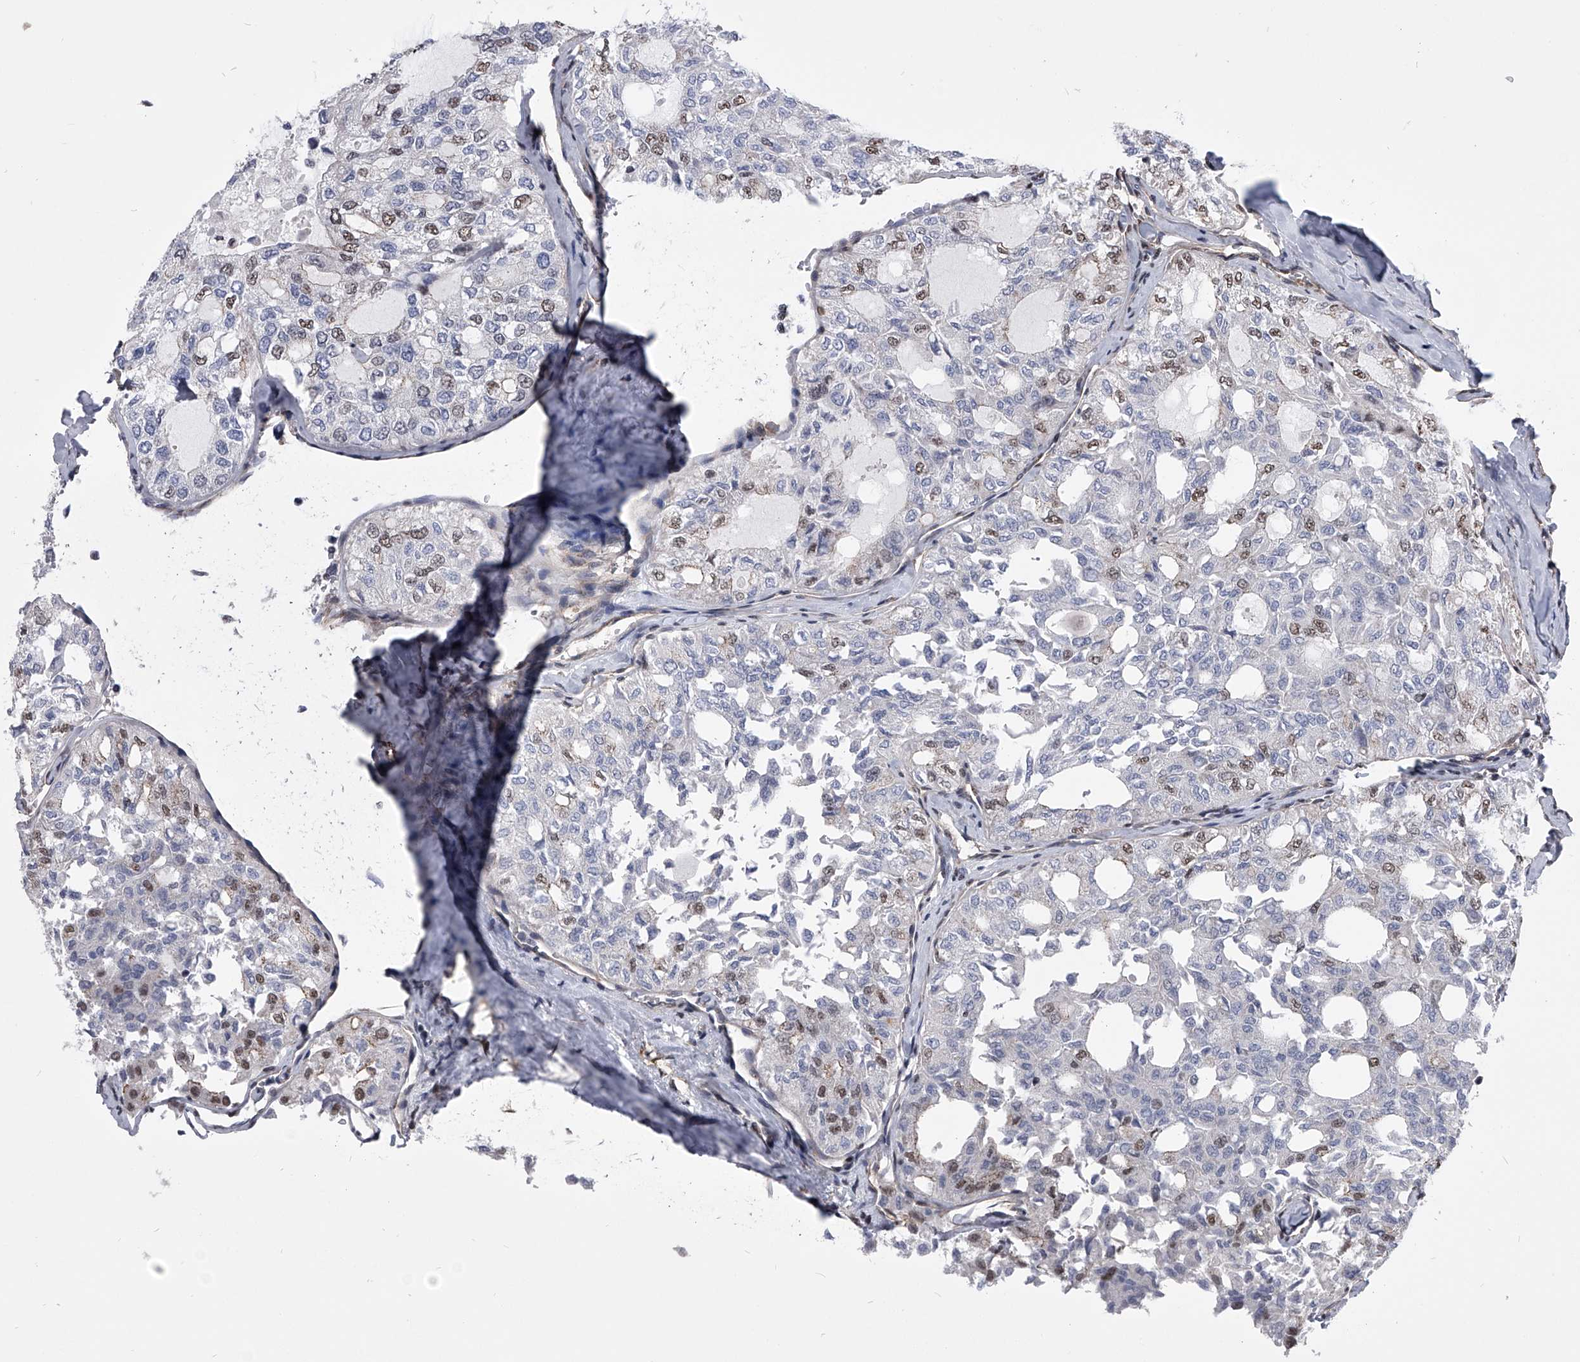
{"staining": {"intensity": "weak", "quantity": "25%-75%", "location": "nuclear"}, "tissue": "thyroid cancer", "cell_type": "Tumor cells", "image_type": "cancer", "snomed": [{"axis": "morphology", "description": "Follicular adenoma carcinoma, NOS"}, {"axis": "topography", "description": "Thyroid gland"}], "caption": "DAB immunohistochemical staining of human thyroid cancer displays weak nuclear protein staining in about 25%-75% of tumor cells.", "gene": "ZNF76", "patient": {"sex": "male", "age": 75}}